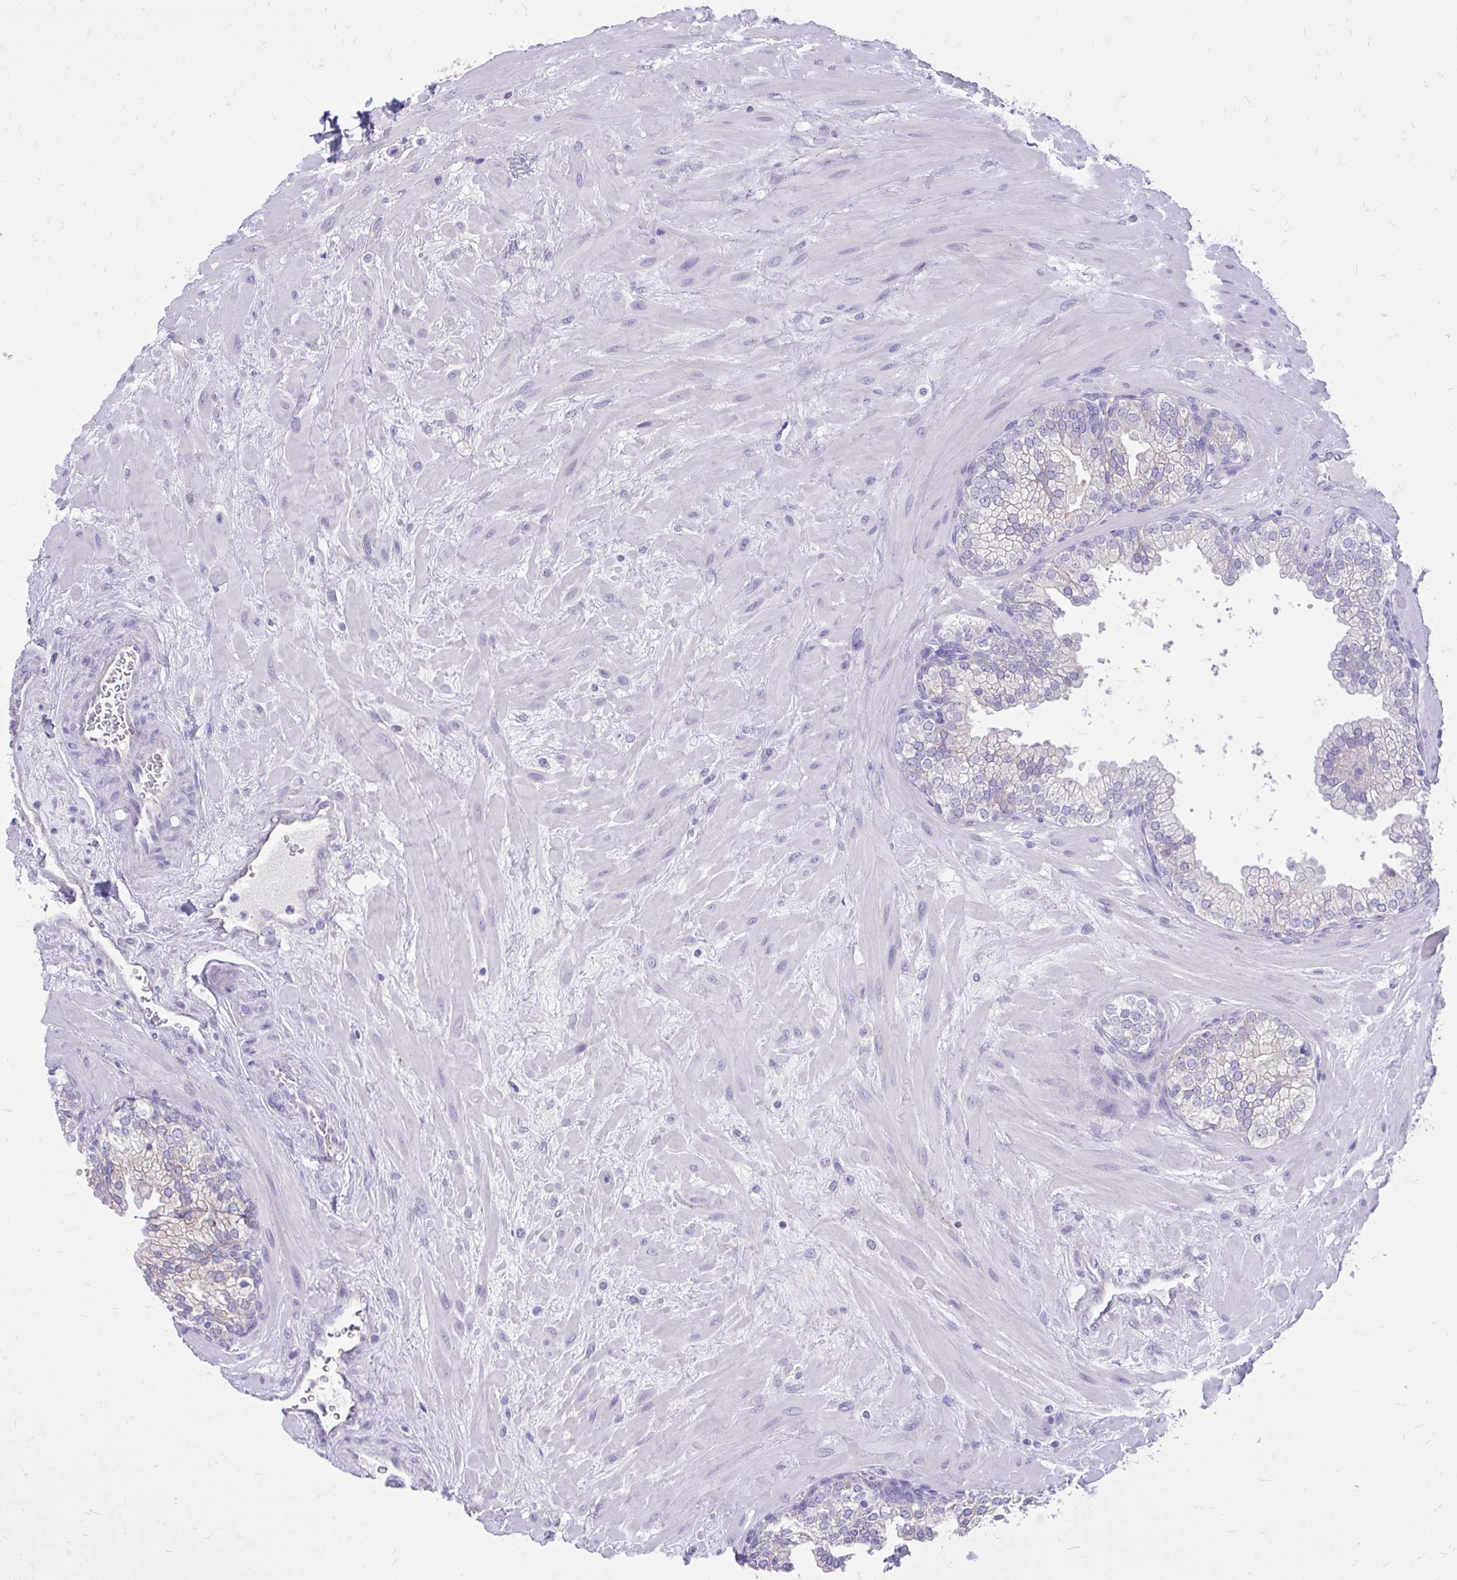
{"staining": {"intensity": "weak", "quantity": "25%-75%", "location": "cytoplasmic/membranous"}, "tissue": "prostate", "cell_type": "Glandular cells", "image_type": "normal", "snomed": [{"axis": "morphology", "description": "Normal tissue, NOS"}, {"axis": "topography", "description": "Prostate"}, {"axis": "topography", "description": "Peripheral nerve tissue"}], "caption": "IHC (DAB) staining of benign prostate exhibits weak cytoplasmic/membranous protein positivity in approximately 25%-75% of glandular cells. Using DAB (3,3'-diaminobenzidine) (brown) and hematoxylin (blue) stains, captured at high magnification using brightfield microscopy.", "gene": "NNMT", "patient": {"sex": "male", "age": 61}}